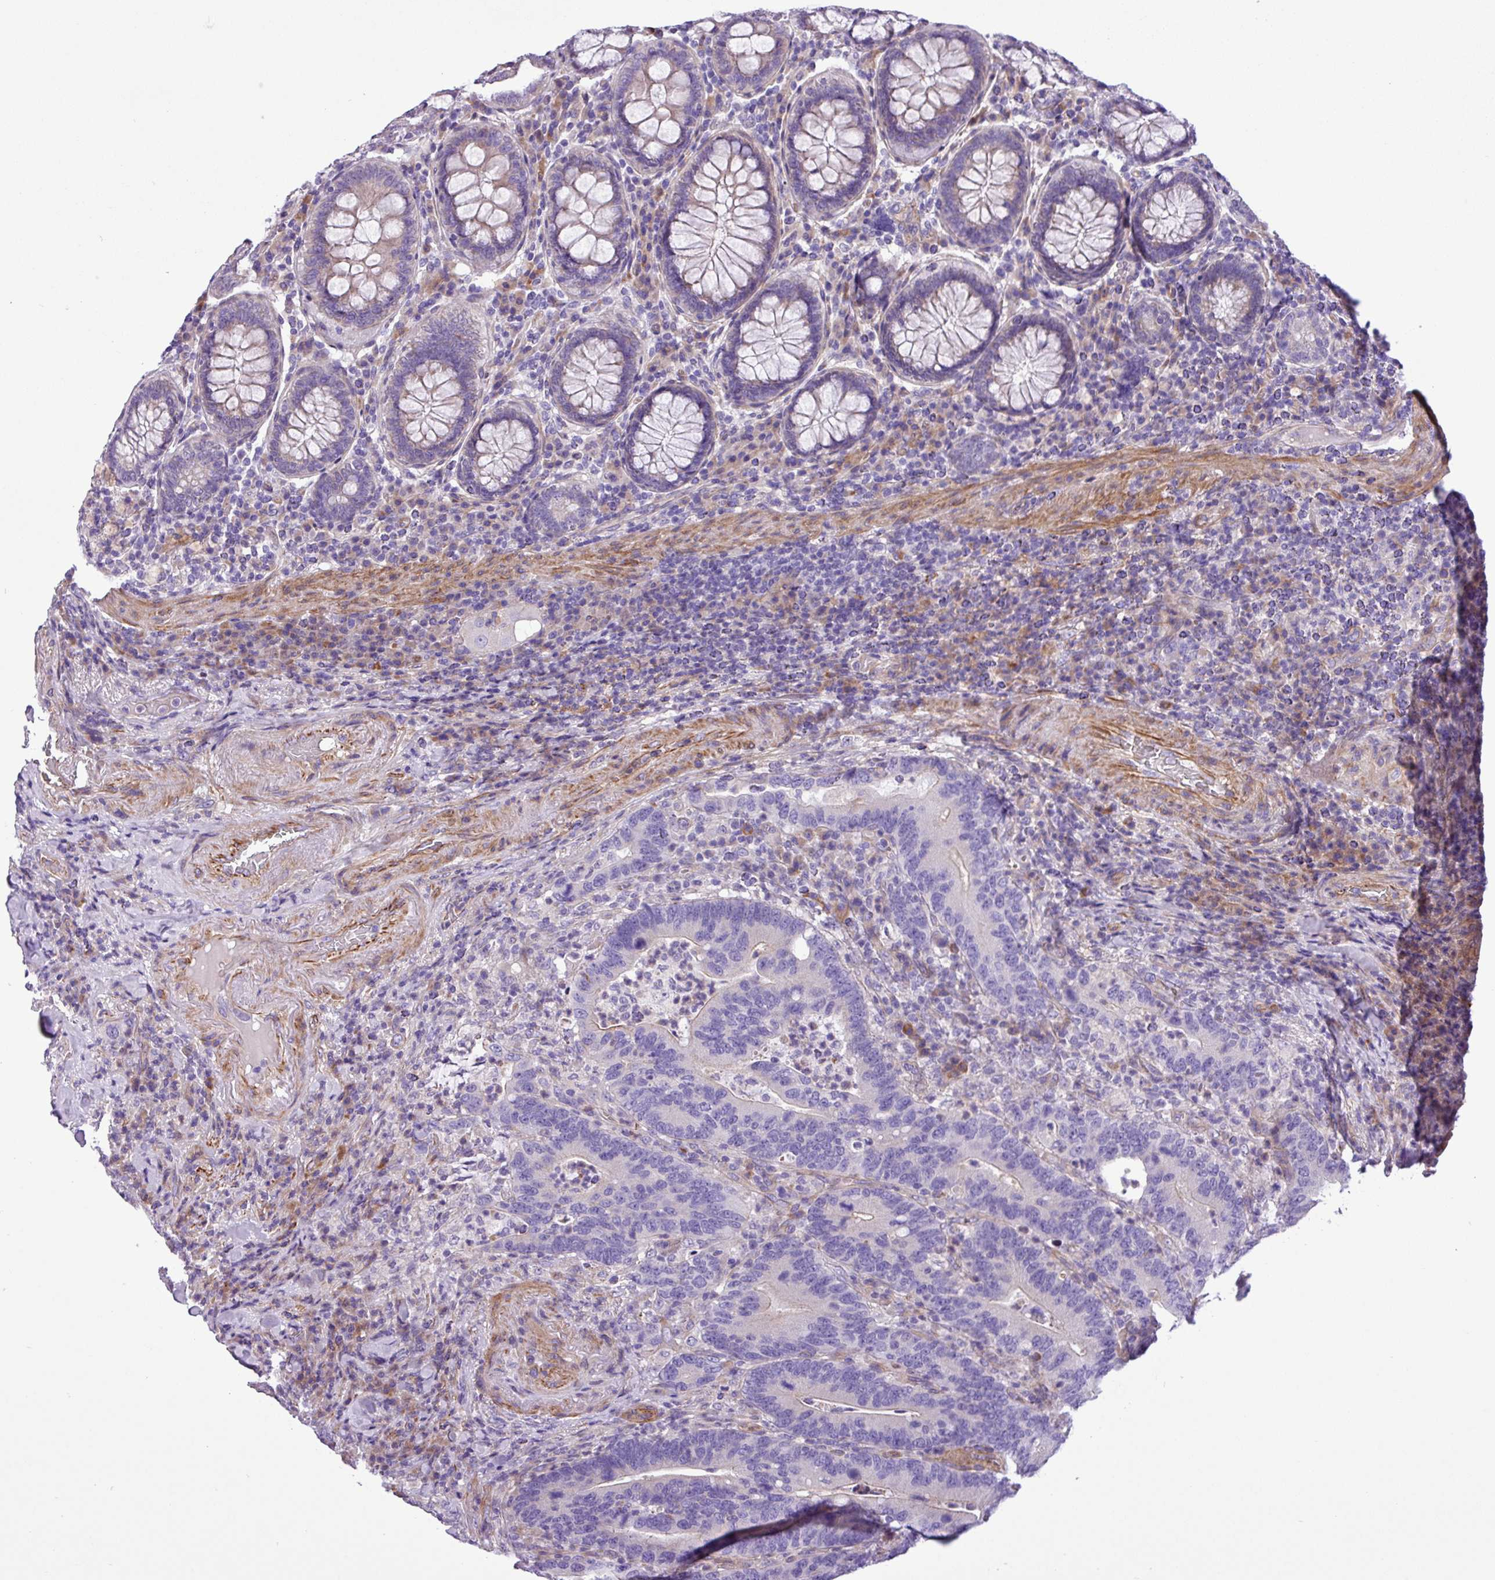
{"staining": {"intensity": "negative", "quantity": "none", "location": "none"}, "tissue": "colorectal cancer", "cell_type": "Tumor cells", "image_type": "cancer", "snomed": [{"axis": "morphology", "description": "Adenocarcinoma, NOS"}, {"axis": "topography", "description": "Colon"}], "caption": "Colorectal cancer (adenocarcinoma) was stained to show a protein in brown. There is no significant staining in tumor cells.", "gene": "C11orf91", "patient": {"sex": "female", "age": 66}}